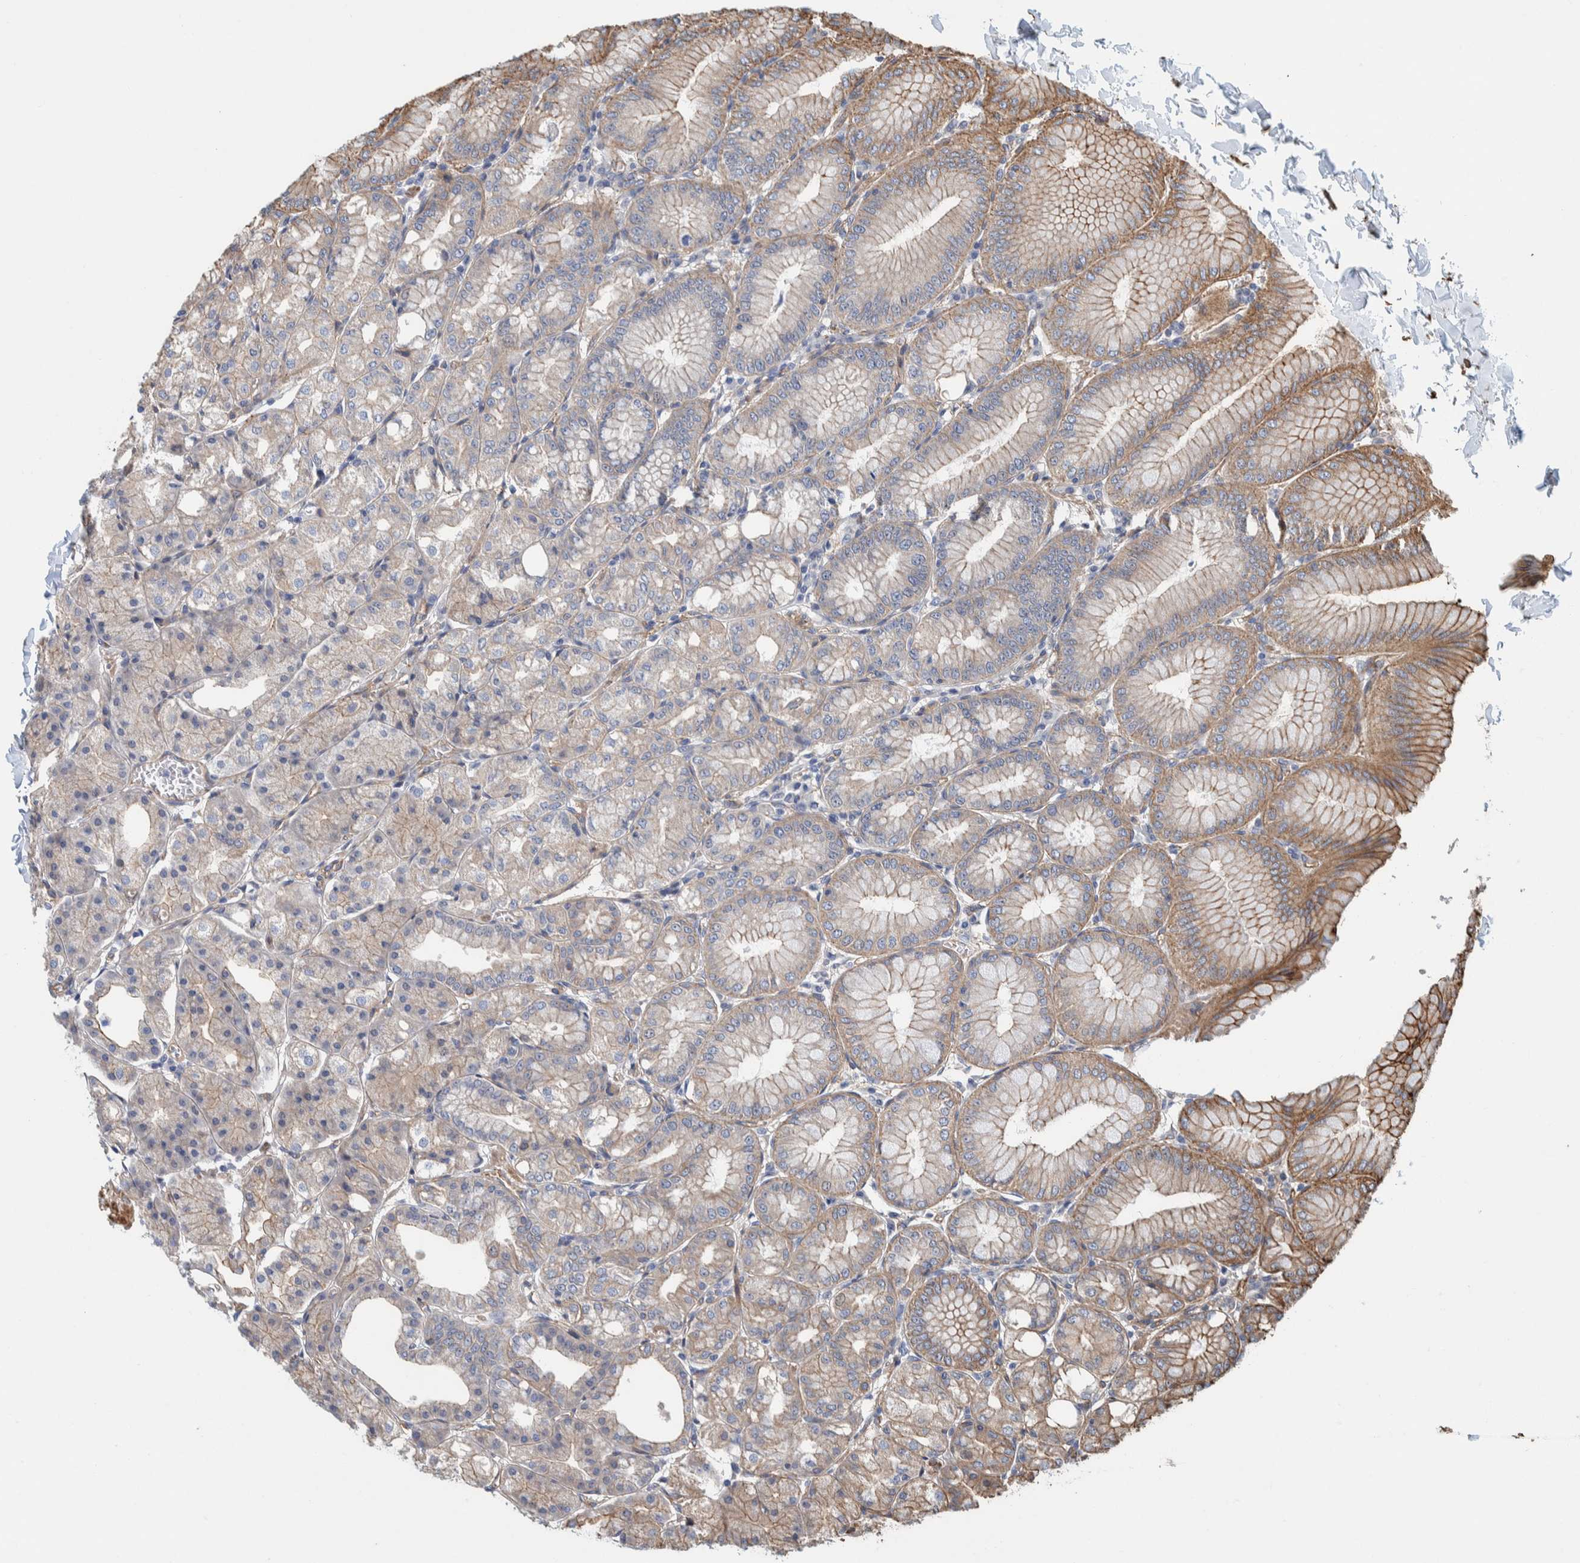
{"staining": {"intensity": "moderate", "quantity": "25%-75%", "location": "cytoplasmic/membranous"}, "tissue": "stomach", "cell_type": "Glandular cells", "image_type": "normal", "snomed": [{"axis": "morphology", "description": "Normal tissue, NOS"}, {"axis": "topography", "description": "Stomach, lower"}], "caption": "IHC photomicrograph of benign human stomach stained for a protein (brown), which exhibits medium levels of moderate cytoplasmic/membranous expression in approximately 25%-75% of glandular cells.", "gene": "PKD1L1", "patient": {"sex": "male", "age": 71}}